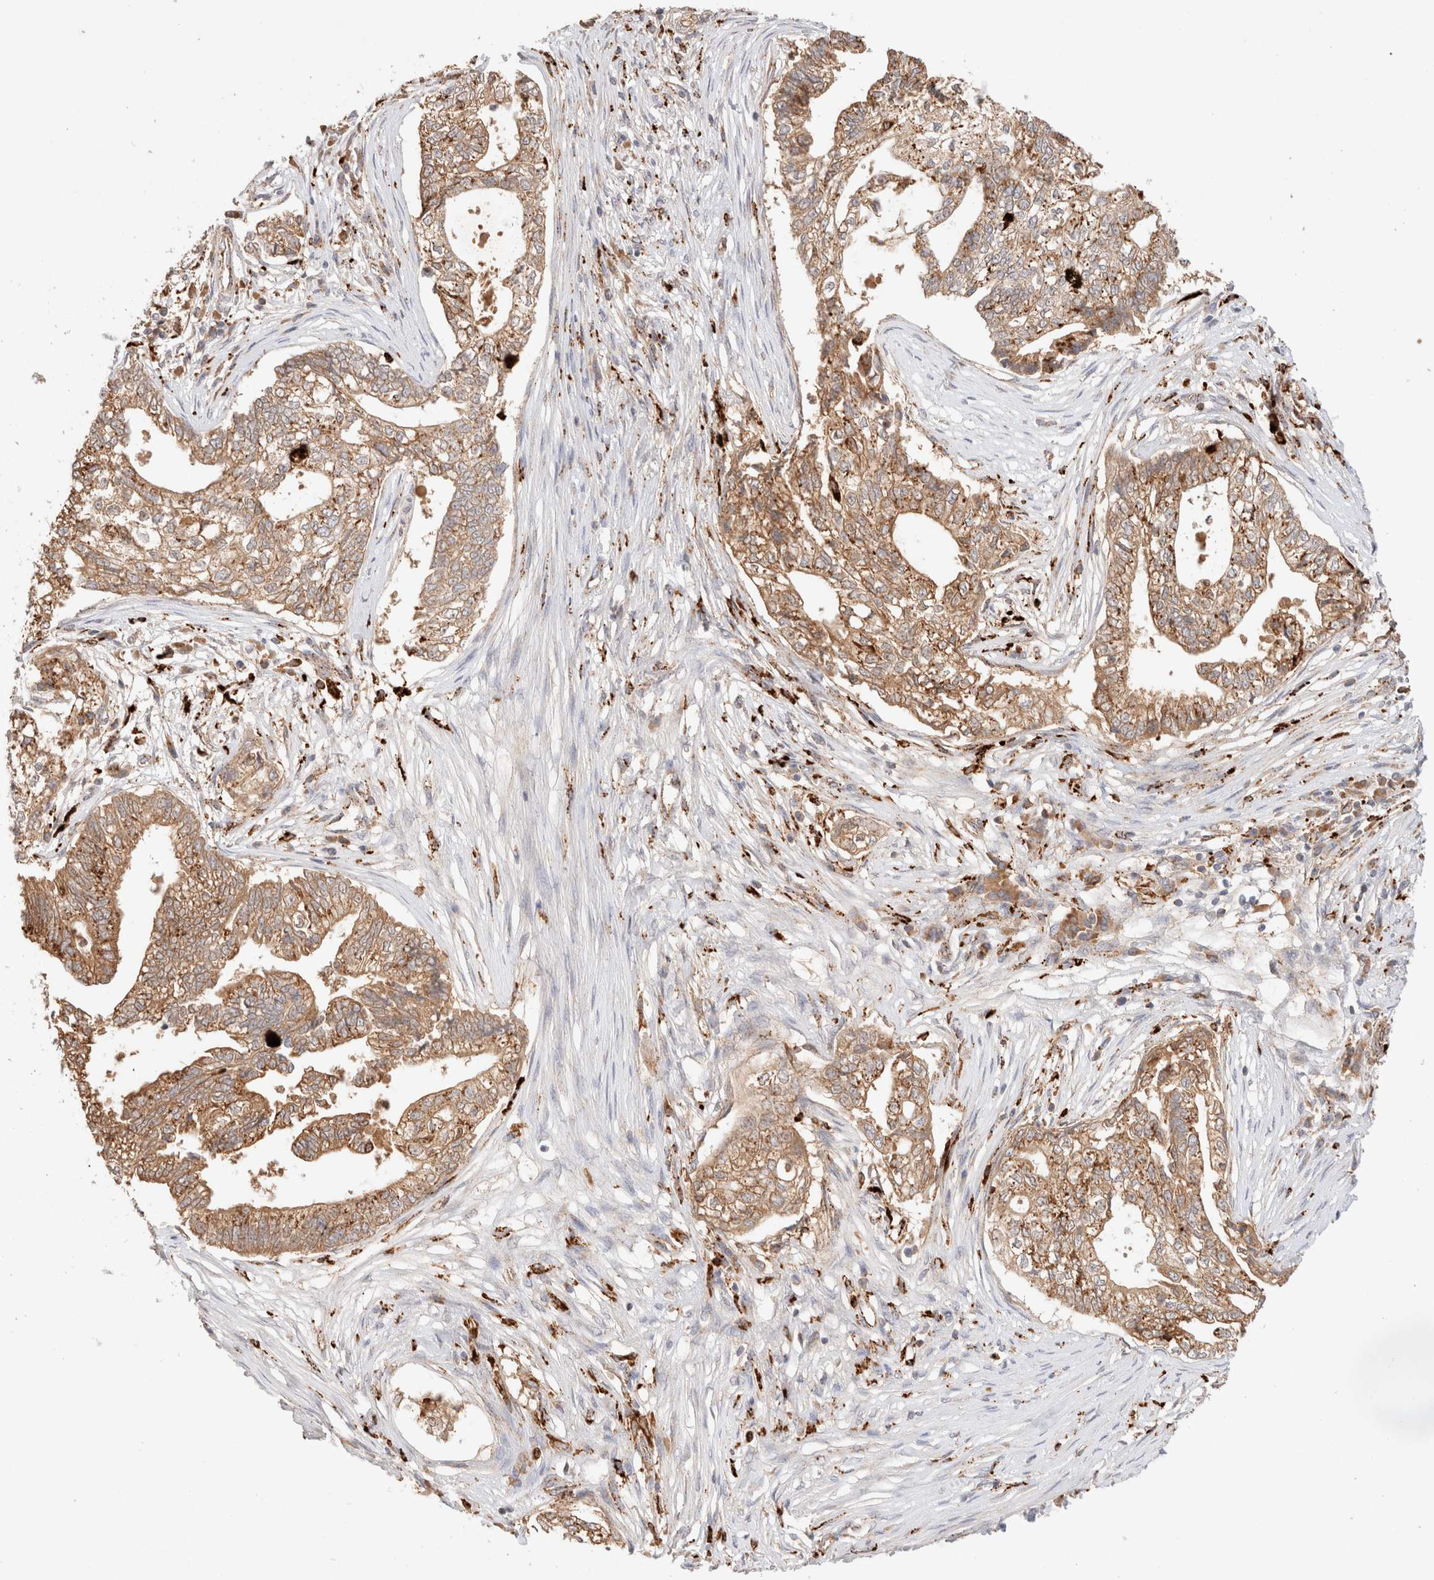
{"staining": {"intensity": "strong", "quantity": ">75%", "location": "cytoplasmic/membranous"}, "tissue": "pancreatic cancer", "cell_type": "Tumor cells", "image_type": "cancer", "snomed": [{"axis": "morphology", "description": "Adenocarcinoma, NOS"}, {"axis": "topography", "description": "Pancreas"}], "caption": "A high amount of strong cytoplasmic/membranous staining is present in about >75% of tumor cells in pancreatic adenocarcinoma tissue.", "gene": "RABEPK", "patient": {"sex": "male", "age": 72}}